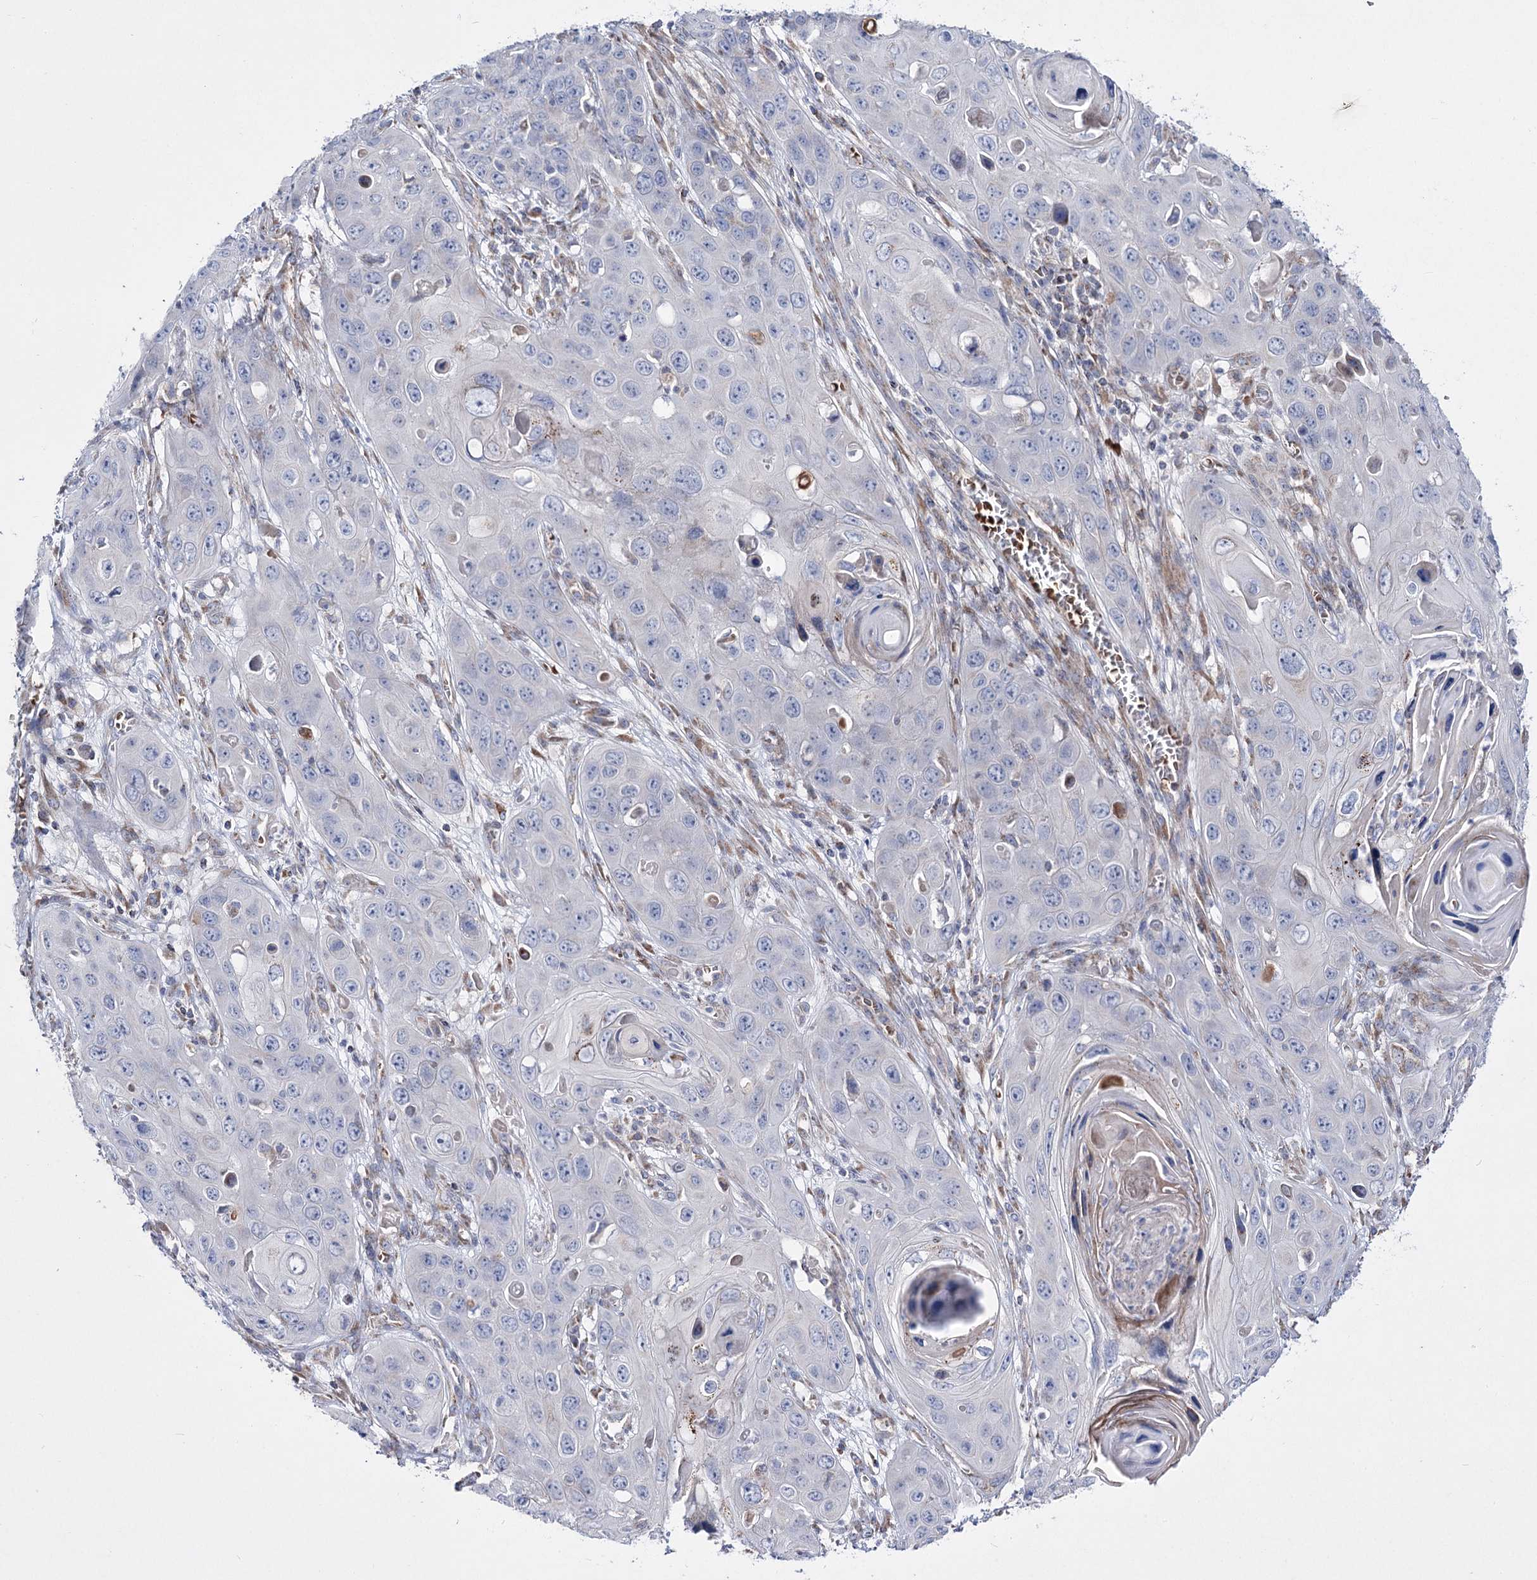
{"staining": {"intensity": "negative", "quantity": "none", "location": "none"}, "tissue": "skin cancer", "cell_type": "Tumor cells", "image_type": "cancer", "snomed": [{"axis": "morphology", "description": "Squamous cell carcinoma, NOS"}, {"axis": "topography", "description": "Skin"}], "caption": "High power microscopy photomicrograph of an immunohistochemistry image of skin cancer, revealing no significant expression in tumor cells.", "gene": "OSBPL5", "patient": {"sex": "male", "age": 55}}